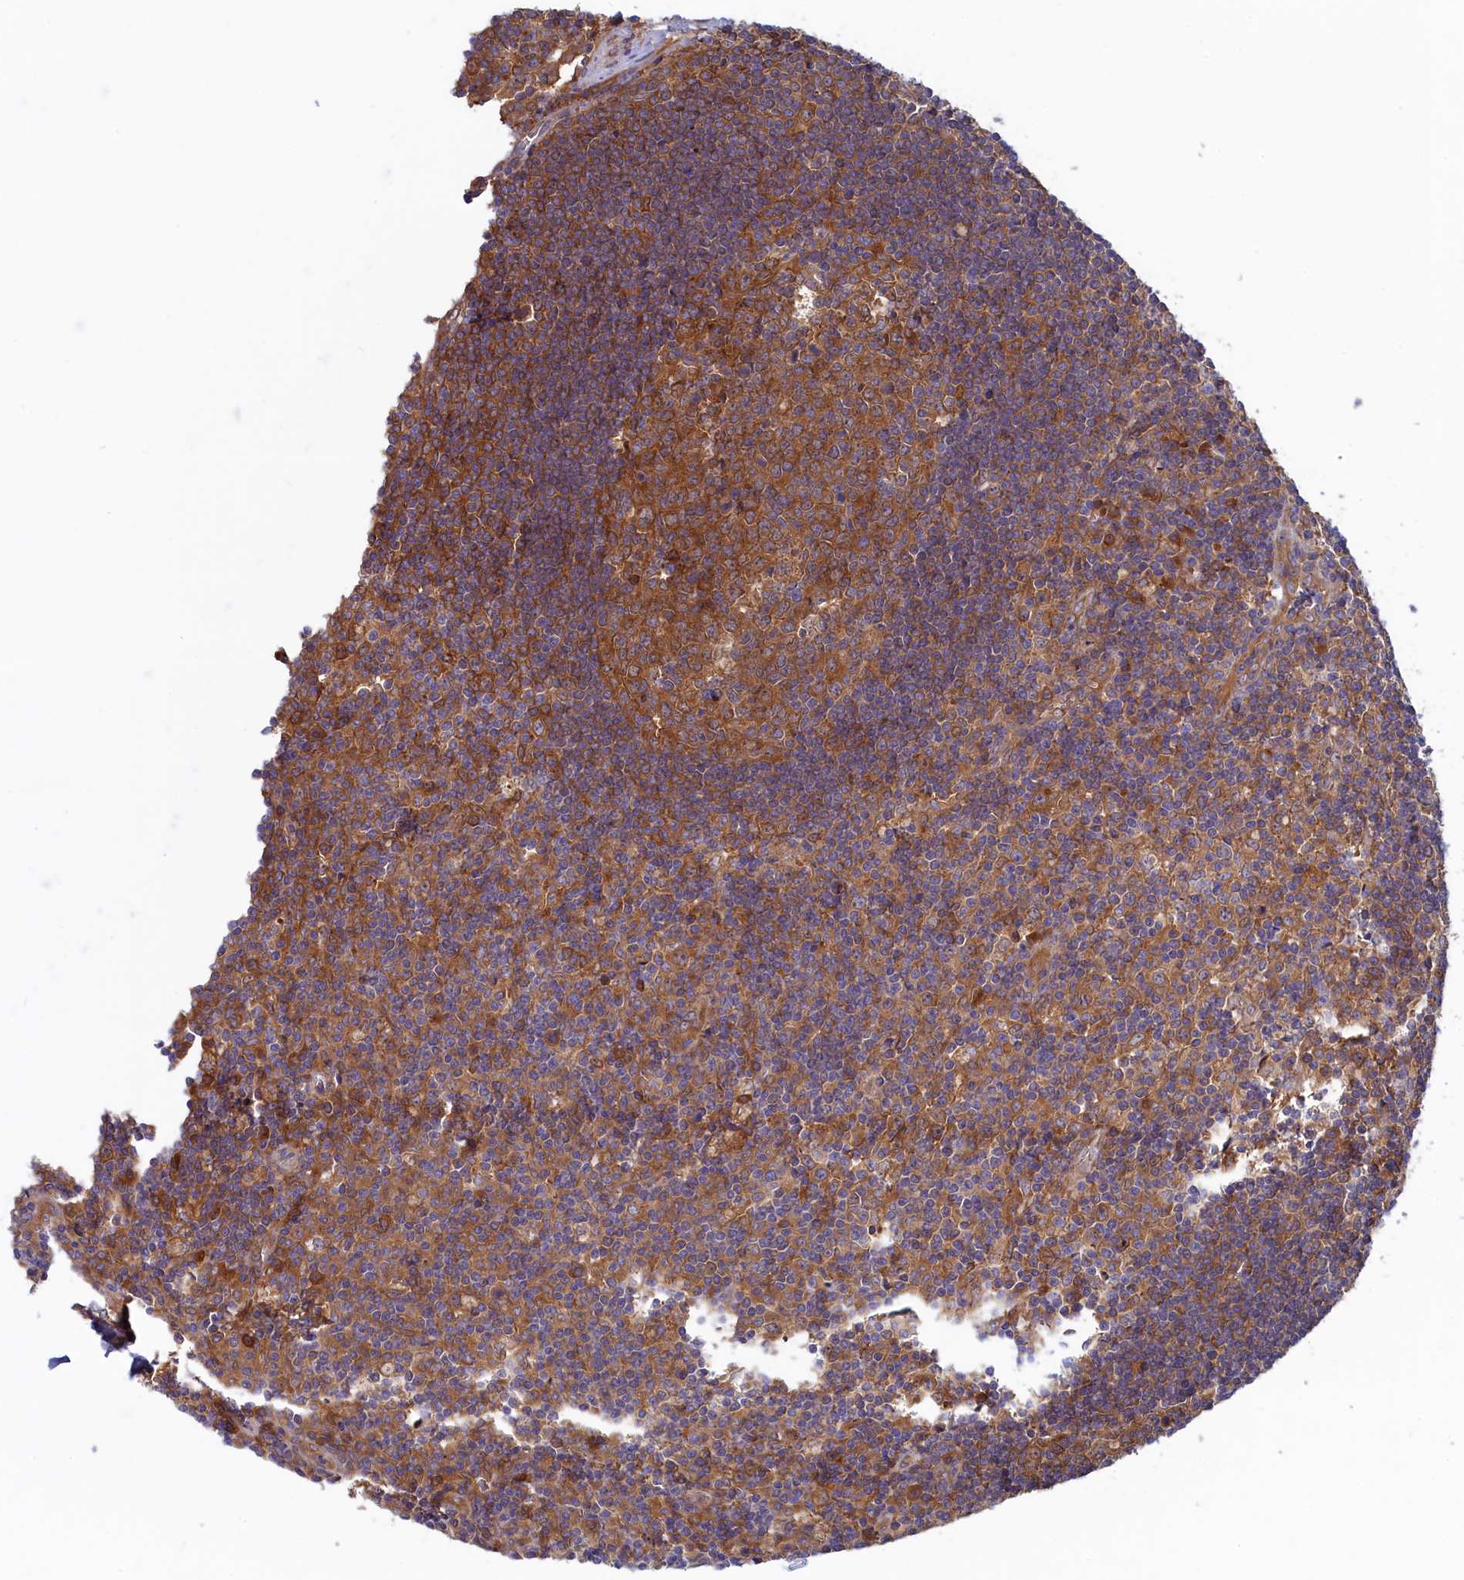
{"staining": {"intensity": "moderate", "quantity": ">75%", "location": "cytoplasmic/membranous"}, "tissue": "lymph node", "cell_type": "Germinal center cells", "image_type": "normal", "snomed": [{"axis": "morphology", "description": "Normal tissue, NOS"}, {"axis": "topography", "description": "Lymph node"}], "caption": "An IHC micrograph of normal tissue is shown. Protein staining in brown shows moderate cytoplasmic/membranous positivity in lymph node within germinal center cells.", "gene": "SYNDIG1L", "patient": {"sex": "male", "age": 58}}